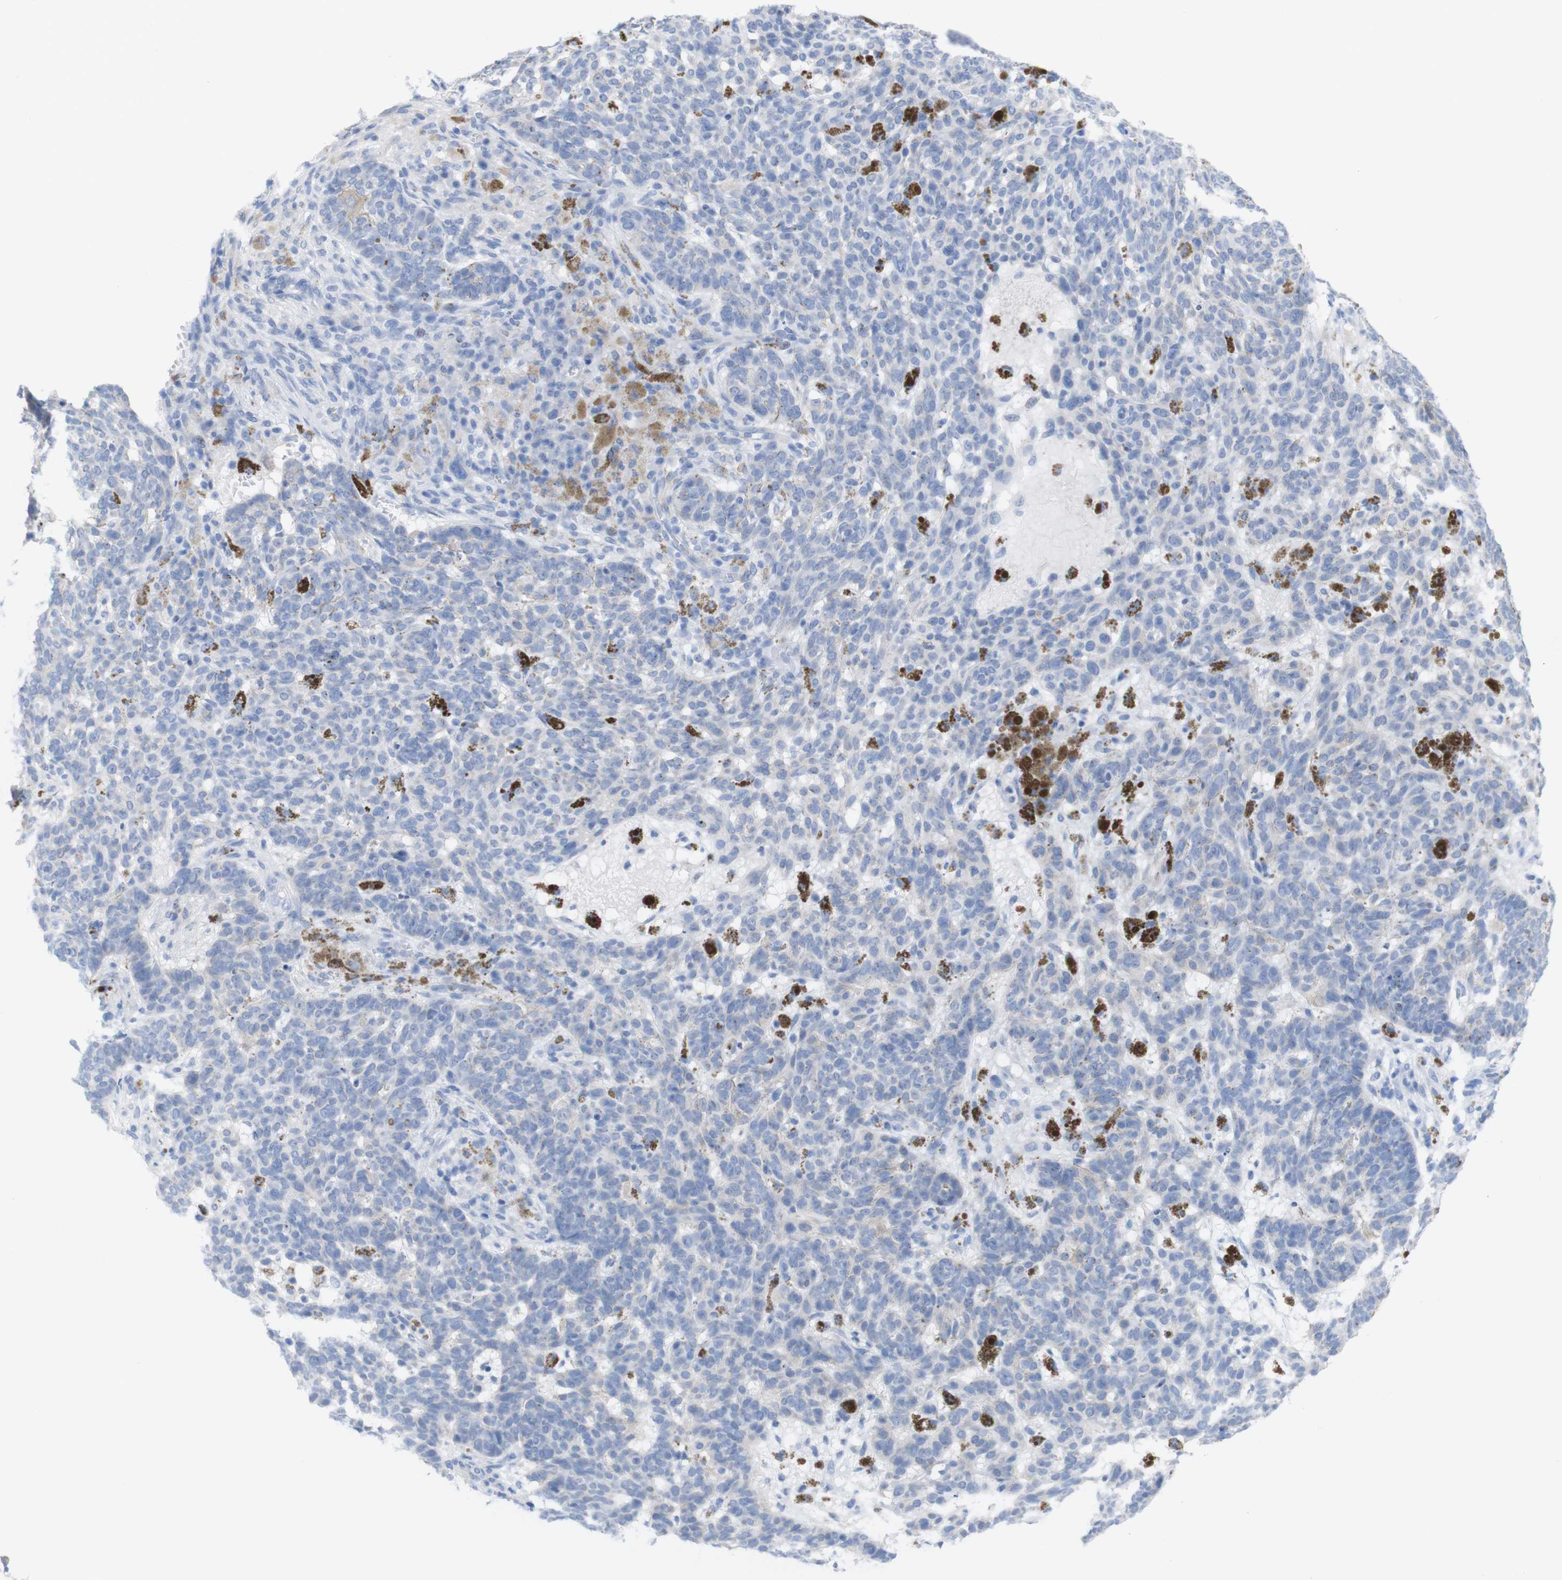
{"staining": {"intensity": "negative", "quantity": "none", "location": "none"}, "tissue": "skin cancer", "cell_type": "Tumor cells", "image_type": "cancer", "snomed": [{"axis": "morphology", "description": "Basal cell carcinoma"}, {"axis": "topography", "description": "Skin"}], "caption": "An IHC histopathology image of skin cancer is shown. There is no staining in tumor cells of skin cancer.", "gene": "PNMA1", "patient": {"sex": "male", "age": 85}}